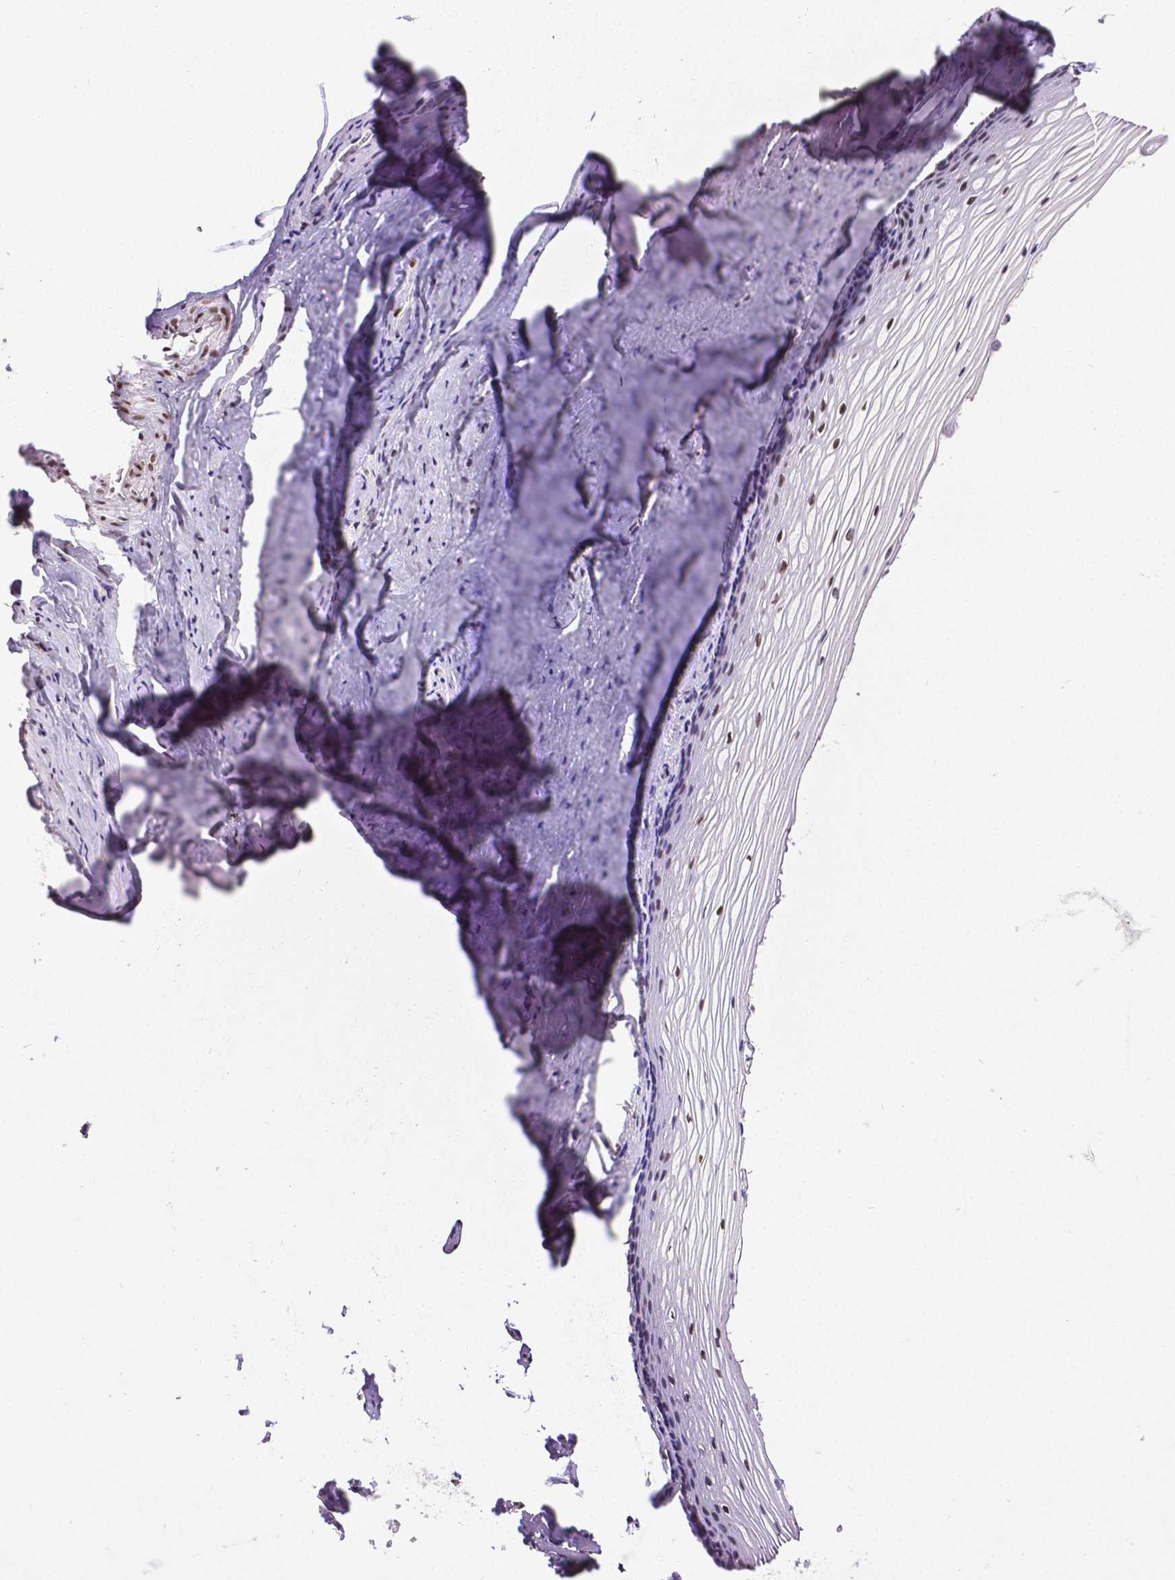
{"staining": {"intensity": "weak", "quantity": "25%-75%", "location": "nuclear"}, "tissue": "vagina", "cell_type": "Squamous epithelial cells", "image_type": "normal", "snomed": [{"axis": "morphology", "description": "Normal tissue, NOS"}, {"axis": "topography", "description": "Vagina"}], "caption": "Vagina stained for a protein displays weak nuclear positivity in squamous epithelial cells. The staining was performed using DAB (3,3'-diaminobenzidine), with brown indicating positive protein expression. Nuclei are stained blue with hematoxylin.", "gene": "REST", "patient": {"sex": "female", "age": 52}}